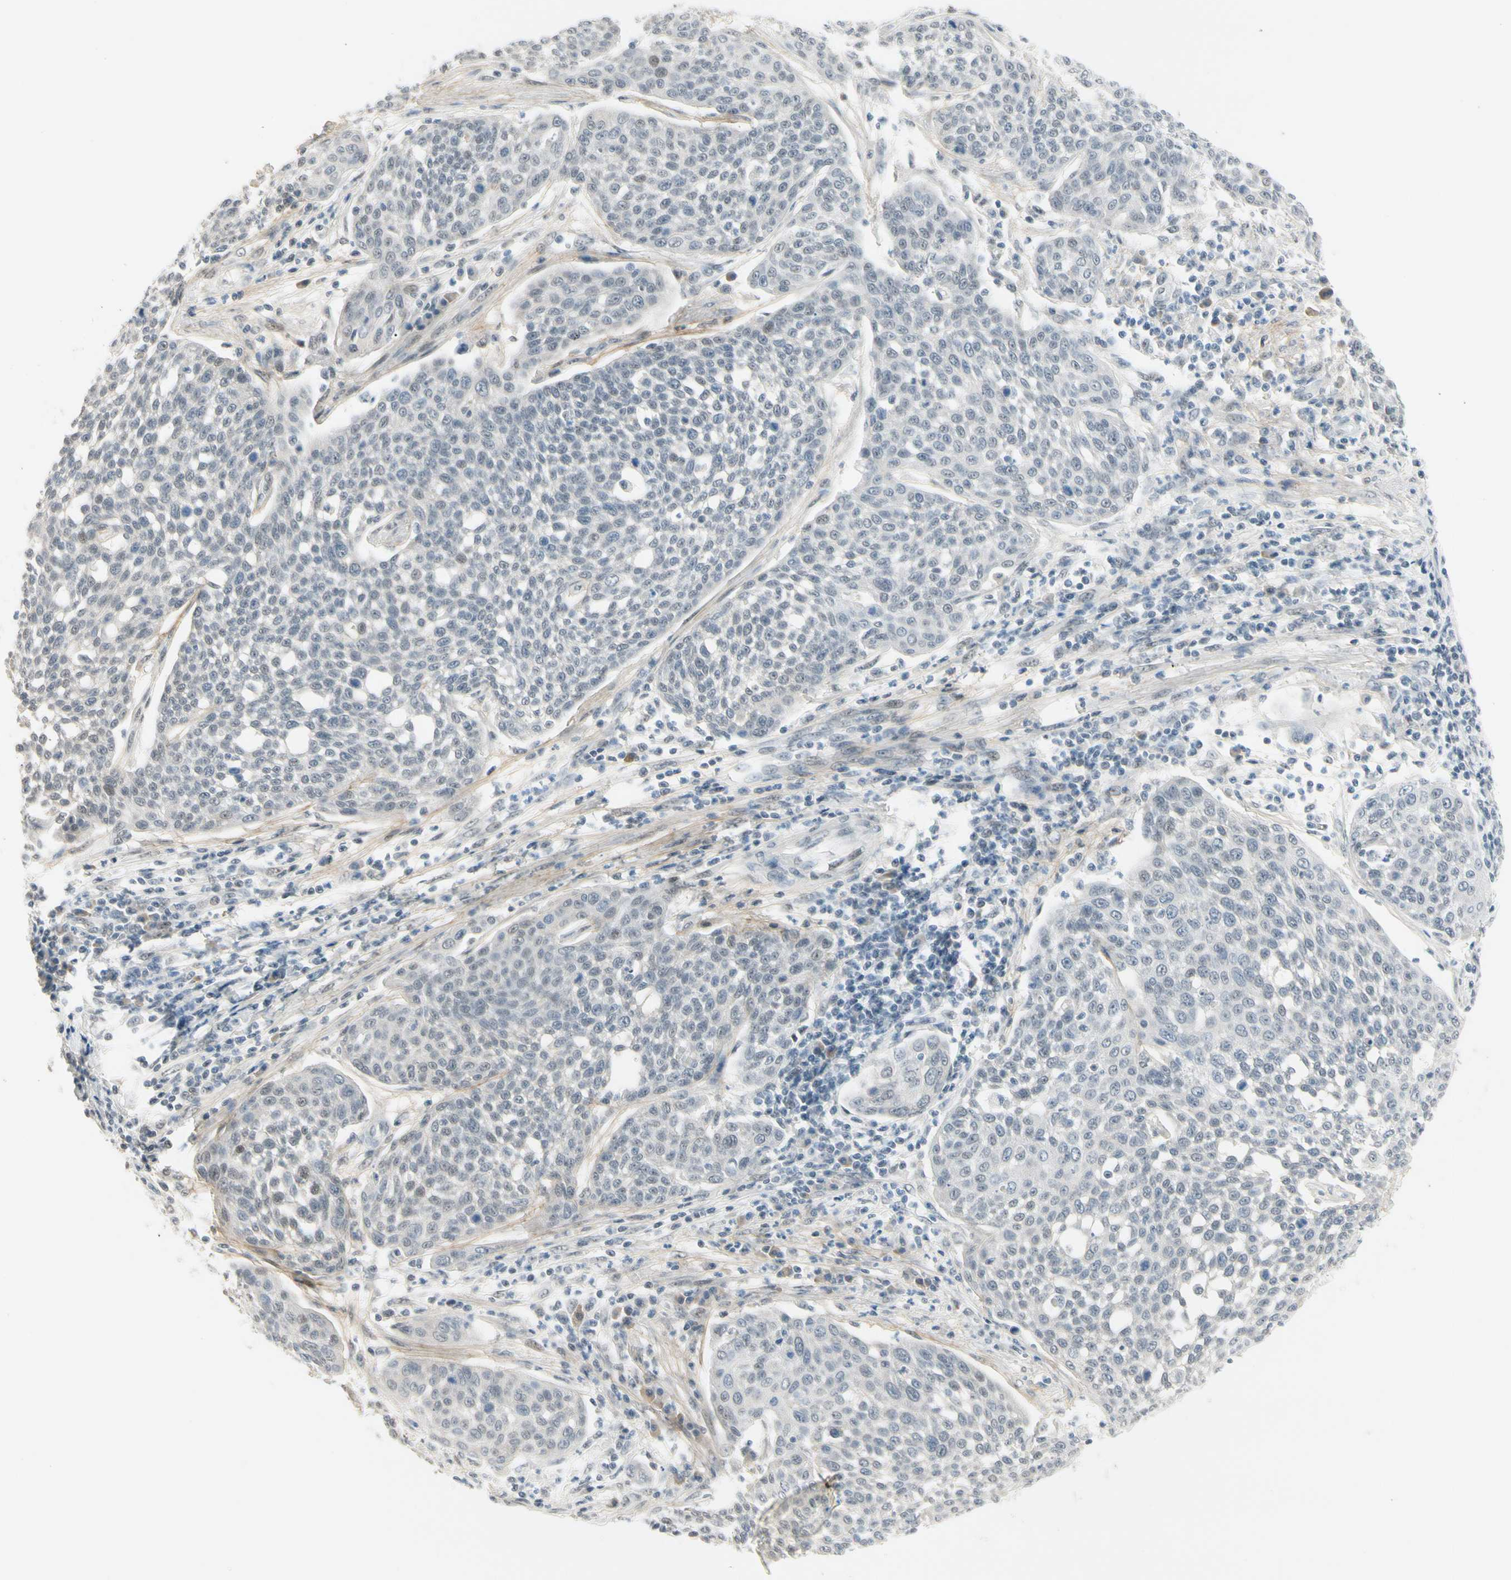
{"staining": {"intensity": "negative", "quantity": "none", "location": "none"}, "tissue": "cervical cancer", "cell_type": "Tumor cells", "image_type": "cancer", "snomed": [{"axis": "morphology", "description": "Squamous cell carcinoma, NOS"}, {"axis": "topography", "description": "Cervix"}], "caption": "A photomicrograph of squamous cell carcinoma (cervical) stained for a protein reveals no brown staining in tumor cells. (DAB (3,3'-diaminobenzidine) immunohistochemistry with hematoxylin counter stain).", "gene": "ASPN", "patient": {"sex": "female", "age": 34}}